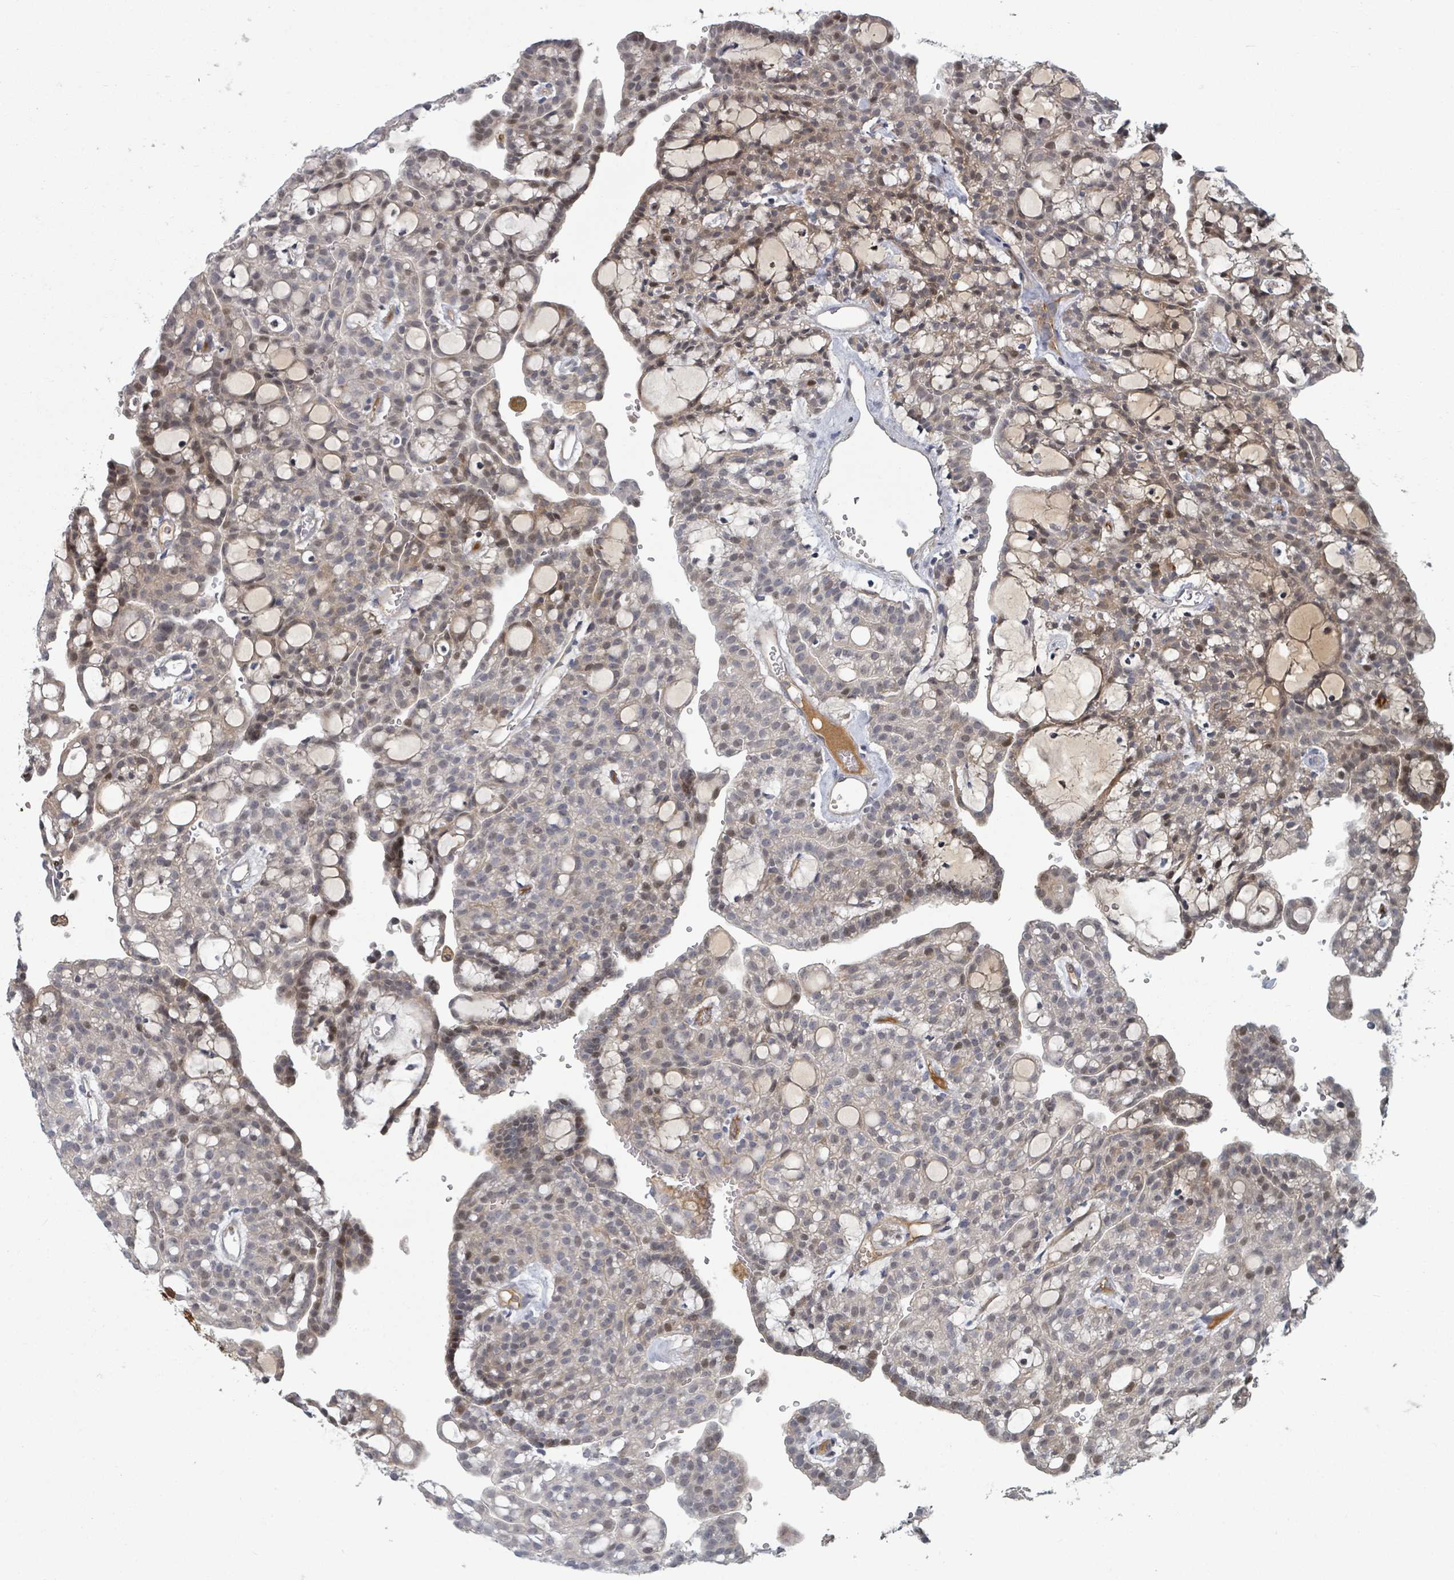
{"staining": {"intensity": "moderate", "quantity": "<25%", "location": "nuclear"}, "tissue": "renal cancer", "cell_type": "Tumor cells", "image_type": "cancer", "snomed": [{"axis": "morphology", "description": "Adenocarcinoma, NOS"}, {"axis": "topography", "description": "Kidney"}], "caption": "Immunohistochemistry (IHC) (DAB) staining of renal cancer (adenocarcinoma) reveals moderate nuclear protein positivity in approximately <25% of tumor cells. The protein of interest is shown in brown color, while the nuclei are stained blue.", "gene": "GABBR1", "patient": {"sex": "male", "age": 63}}